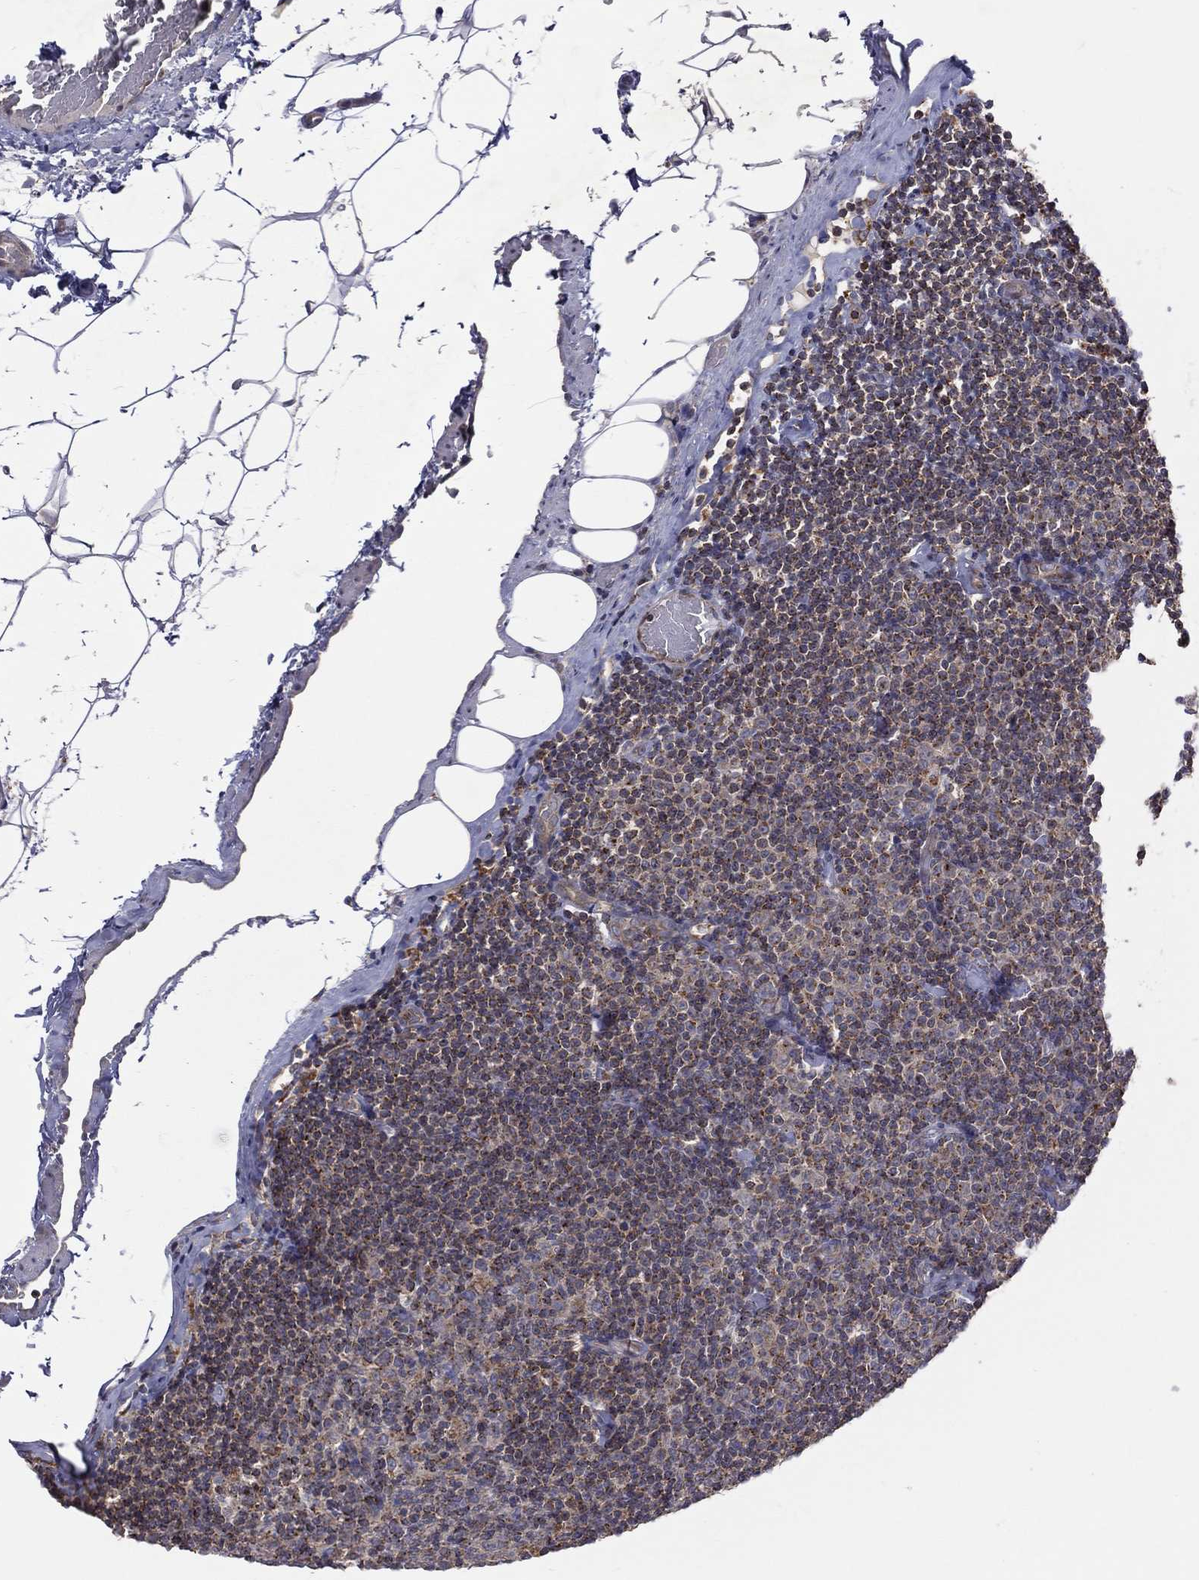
{"staining": {"intensity": "moderate", "quantity": "25%-75%", "location": "cytoplasmic/membranous"}, "tissue": "lymphoma", "cell_type": "Tumor cells", "image_type": "cancer", "snomed": [{"axis": "morphology", "description": "Malignant lymphoma, non-Hodgkin's type, Low grade"}, {"axis": "topography", "description": "Lymph node"}], "caption": "IHC staining of malignant lymphoma, non-Hodgkin's type (low-grade), which reveals medium levels of moderate cytoplasmic/membranous positivity in approximately 25%-75% of tumor cells indicating moderate cytoplasmic/membranous protein staining. The staining was performed using DAB (3,3'-diaminobenzidine) (brown) for protein detection and nuclei were counterstained in hematoxylin (blue).", "gene": "STARD3", "patient": {"sex": "male", "age": 81}}